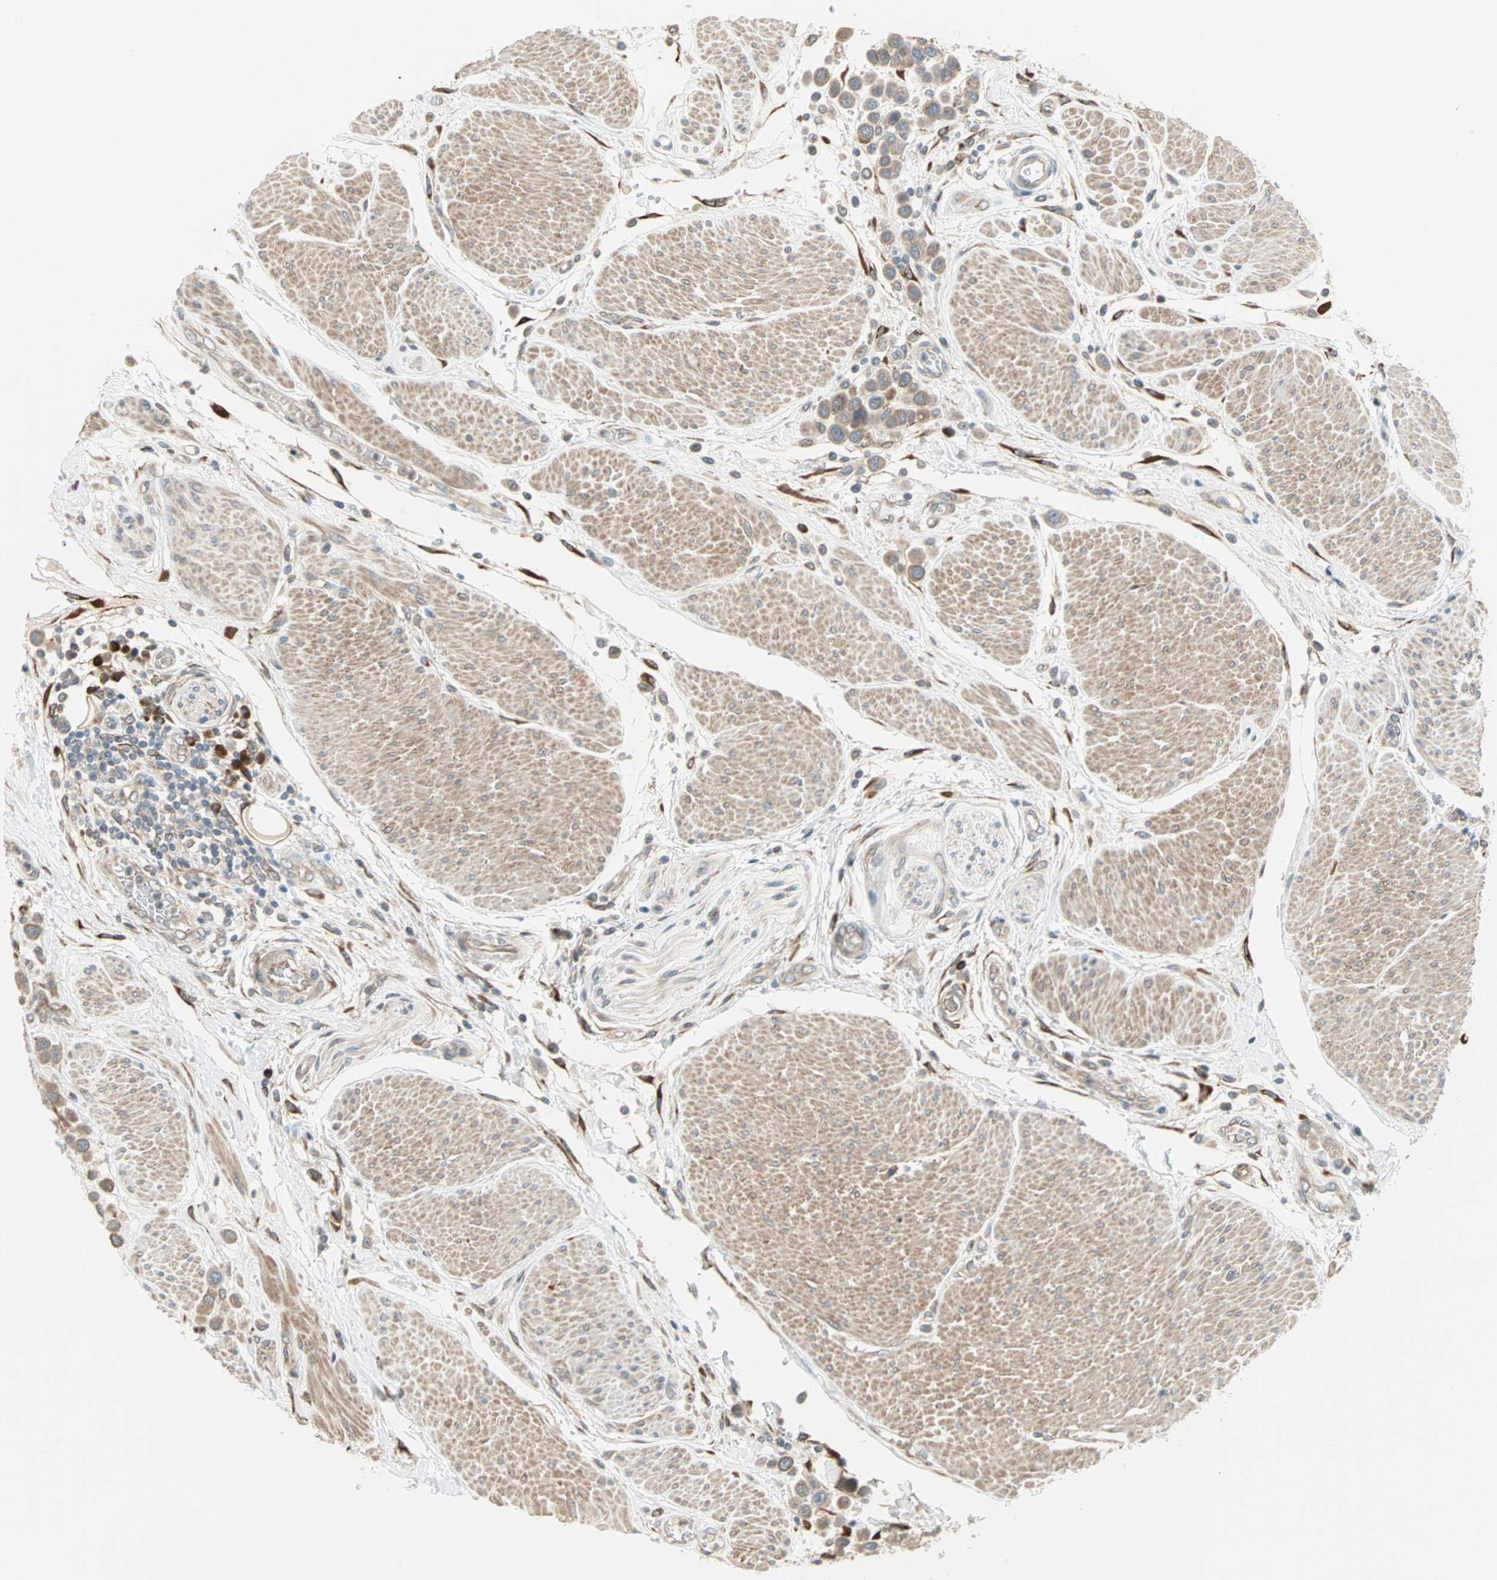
{"staining": {"intensity": "moderate", "quantity": ">75%", "location": "cytoplasmic/membranous"}, "tissue": "urothelial cancer", "cell_type": "Tumor cells", "image_type": "cancer", "snomed": [{"axis": "morphology", "description": "Urothelial carcinoma, High grade"}, {"axis": "topography", "description": "Urinary bladder"}], "caption": "Urothelial carcinoma (high-grade) tissue exhibits moderate cytoplasmic/membranous expression in approximately >75% of tumor cells, visualized by immunohistochemistry.", "gene": "SAR1A", "patient": {"sex": "male", "age": 50}}